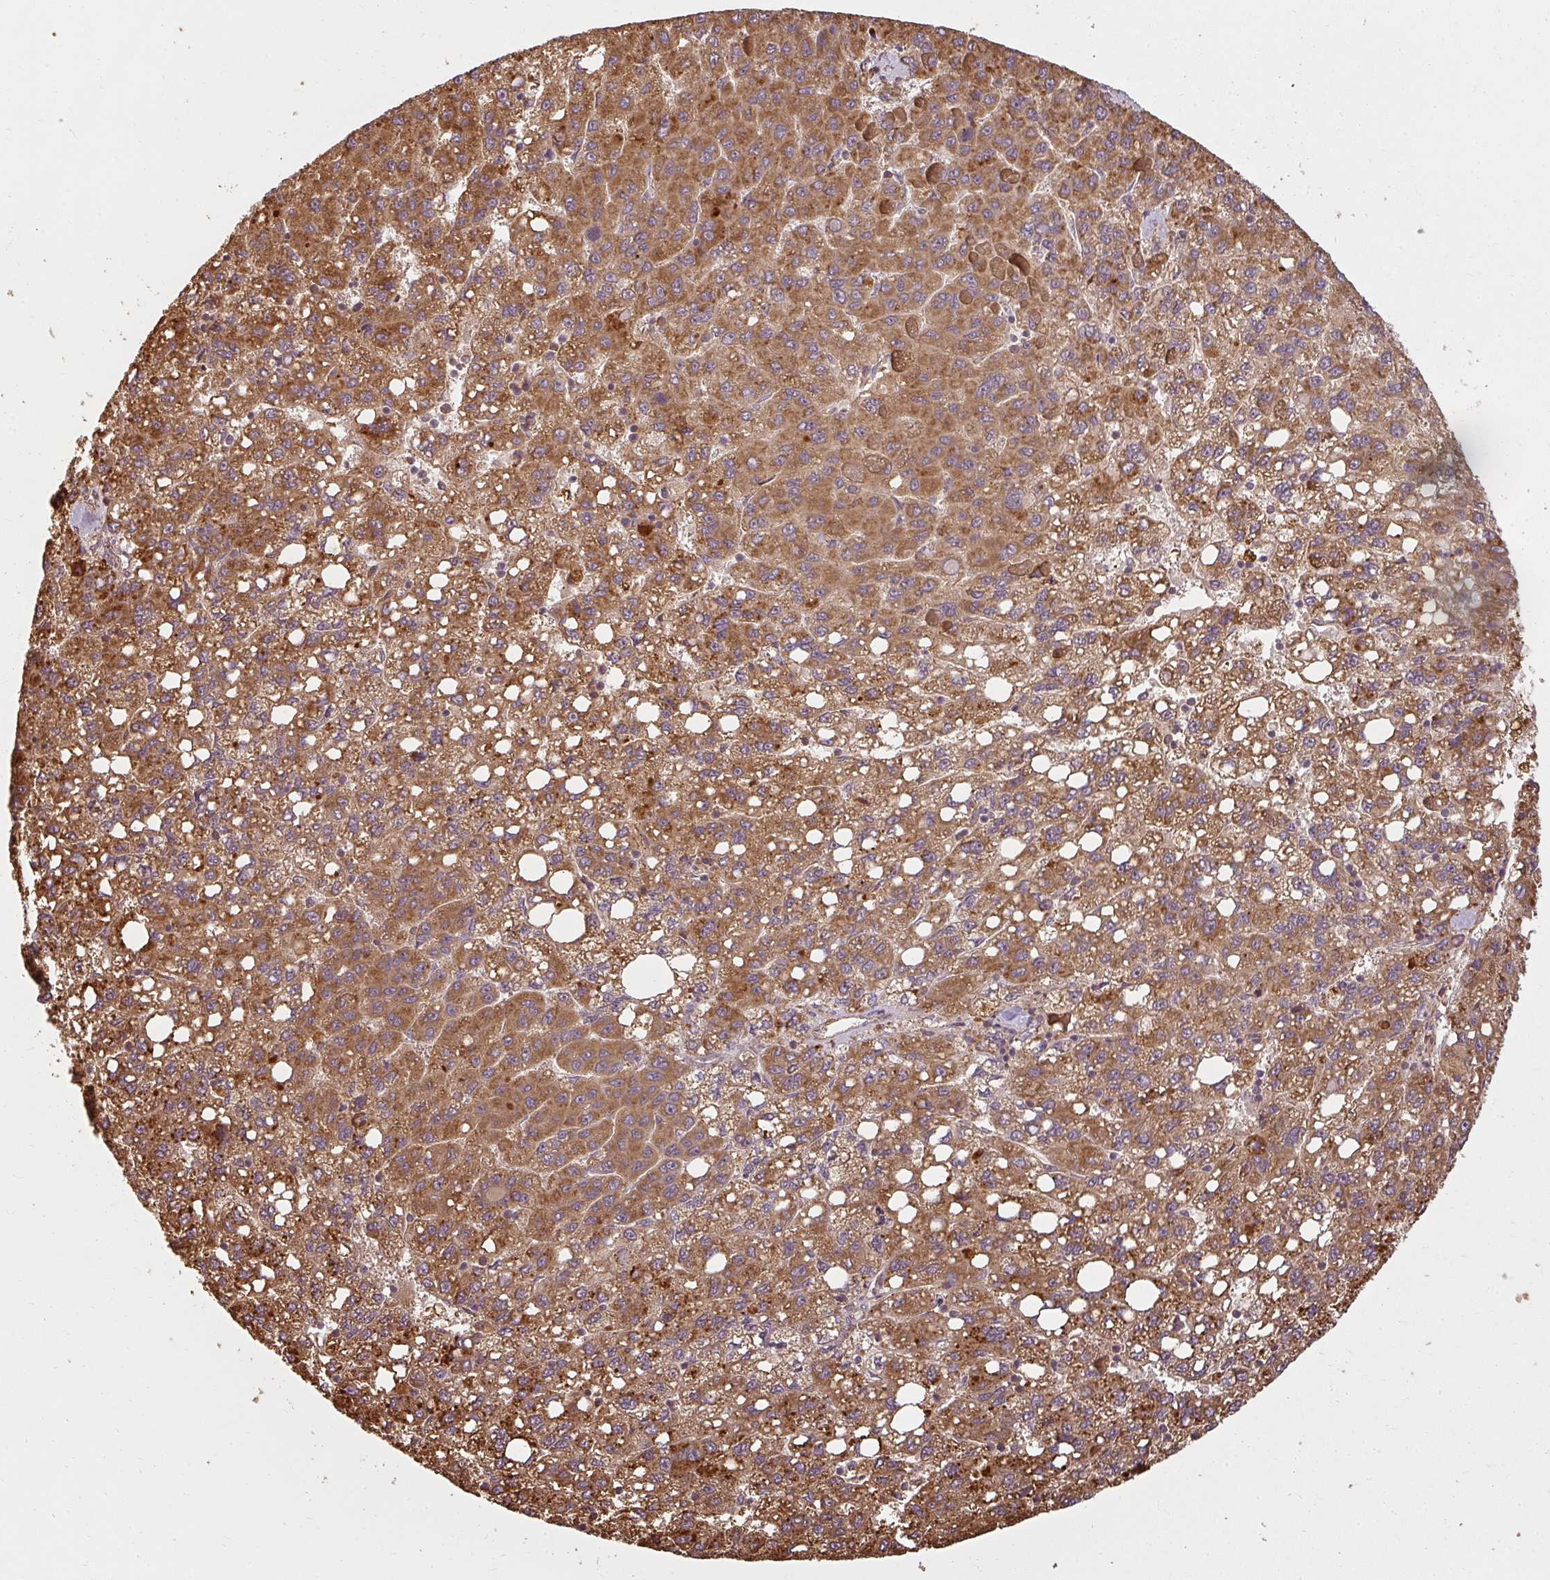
{"staining": {"intensity": "strong", "quantity": ">75%", "location": "cytoplasmic/membranous"}, "tissue": "liver cancer", "cell_type": "Tumor cells", "image_type": "cancer", "snomed": [{"axis": "morphology", "description": "Carcinoma, Hepatocellular, NOS"}, {"axis": "topography", "description": "Liver"}], "caption": "Immunohistochemical staining of hepatocellular carcinoma (liver) displays strong cytoplasmic/membranous protein expression in approximately >75% of tumor cells.", "gene": "RPL24", "patient": {"sex": "female", "age": 82}}